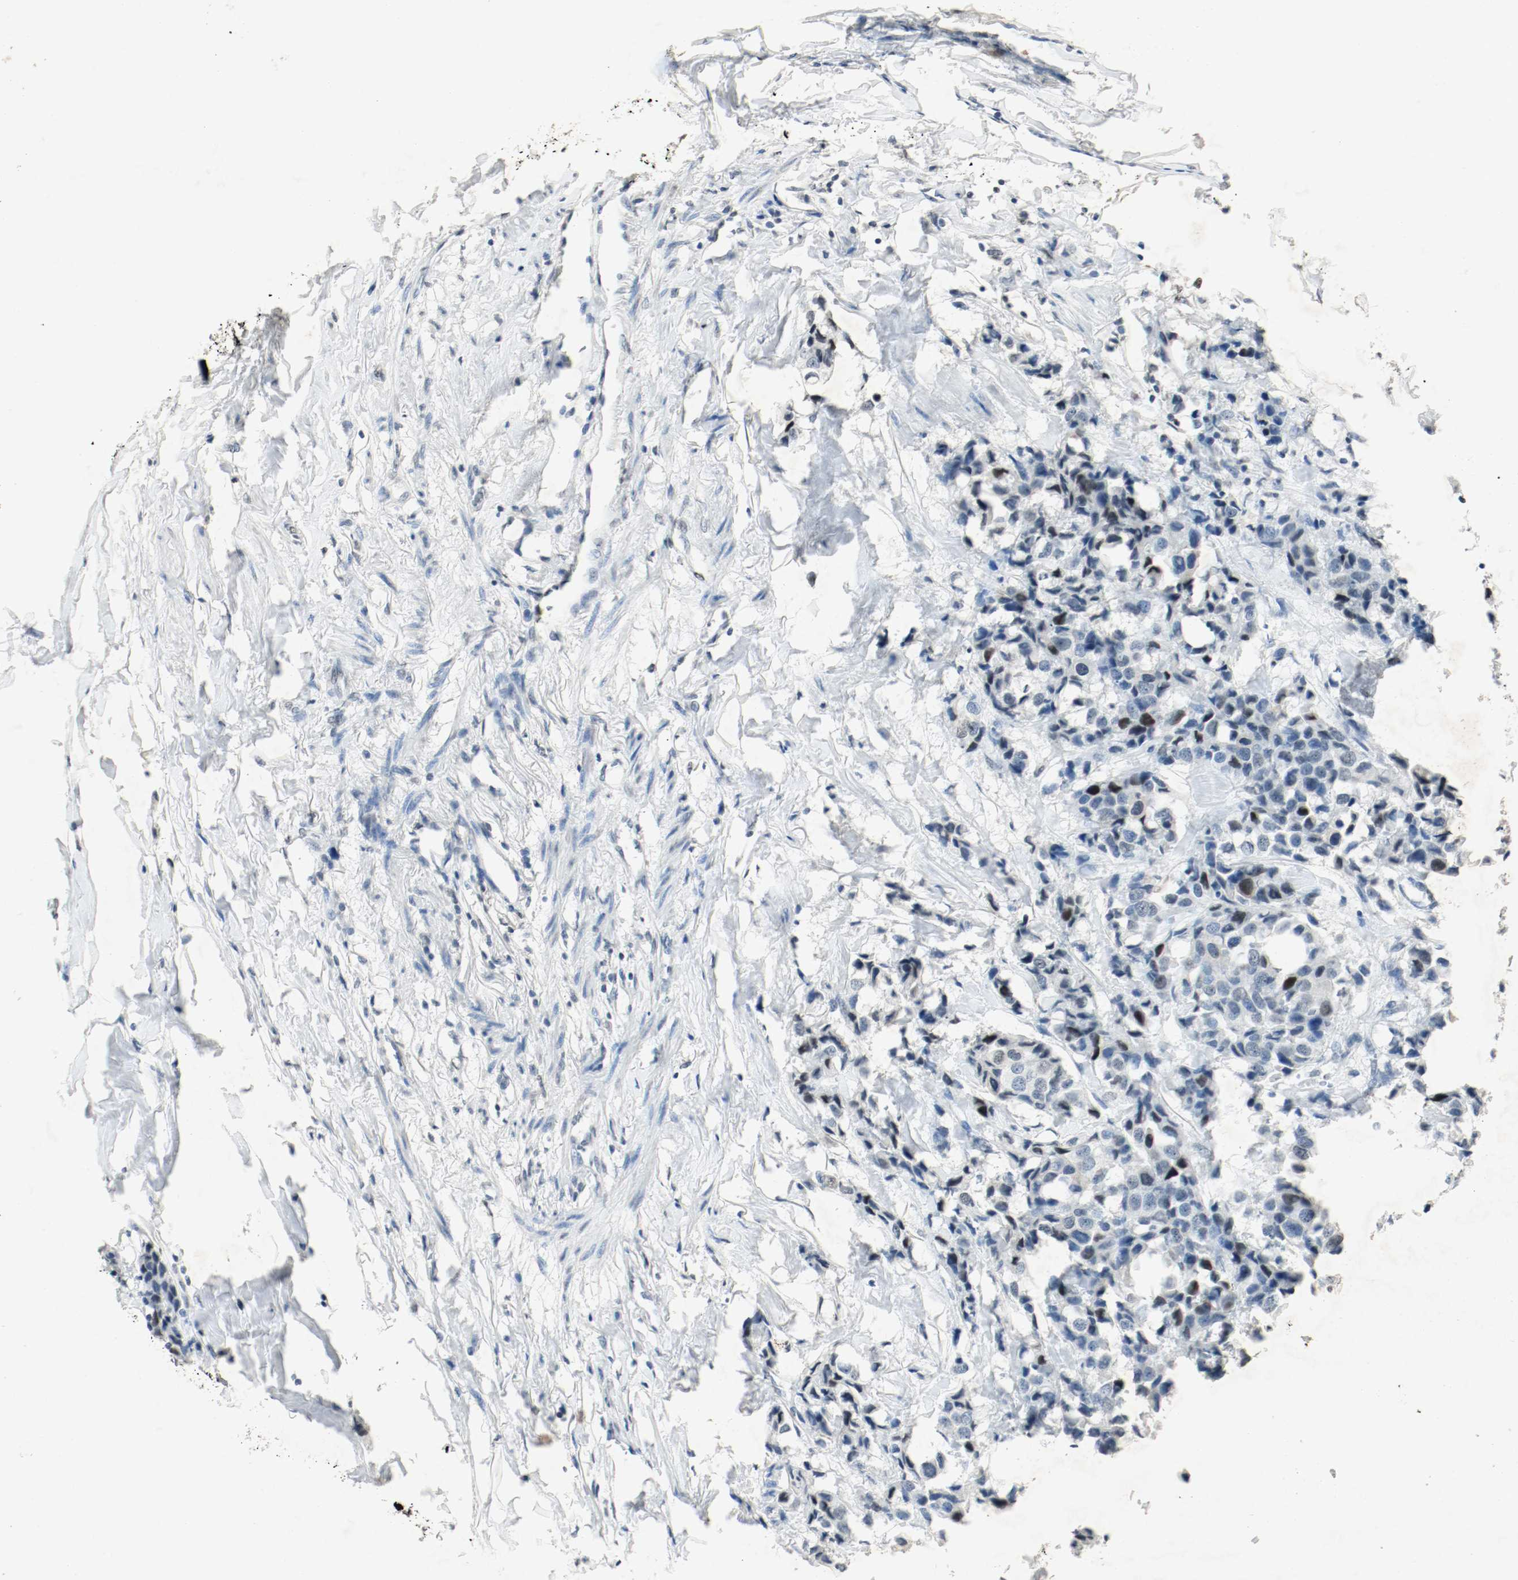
{"staining": {"intensity": "negative", "quantity": "none", "location": "none"}, "tissue": "breast cancer", "cell_type": "Tumor cells", "image_type": "cancer", "snomed": [{"axis": "morphology", "description": "Duct carcinoma"}, {"axis": "topography", "description": "Breast"}], "caption": "Tumor cells show no significant protein staining in breast infiltrating ductal carcinoma.", "gene": "DNMT1", "patient": {"sex": "female", "age": 80}}